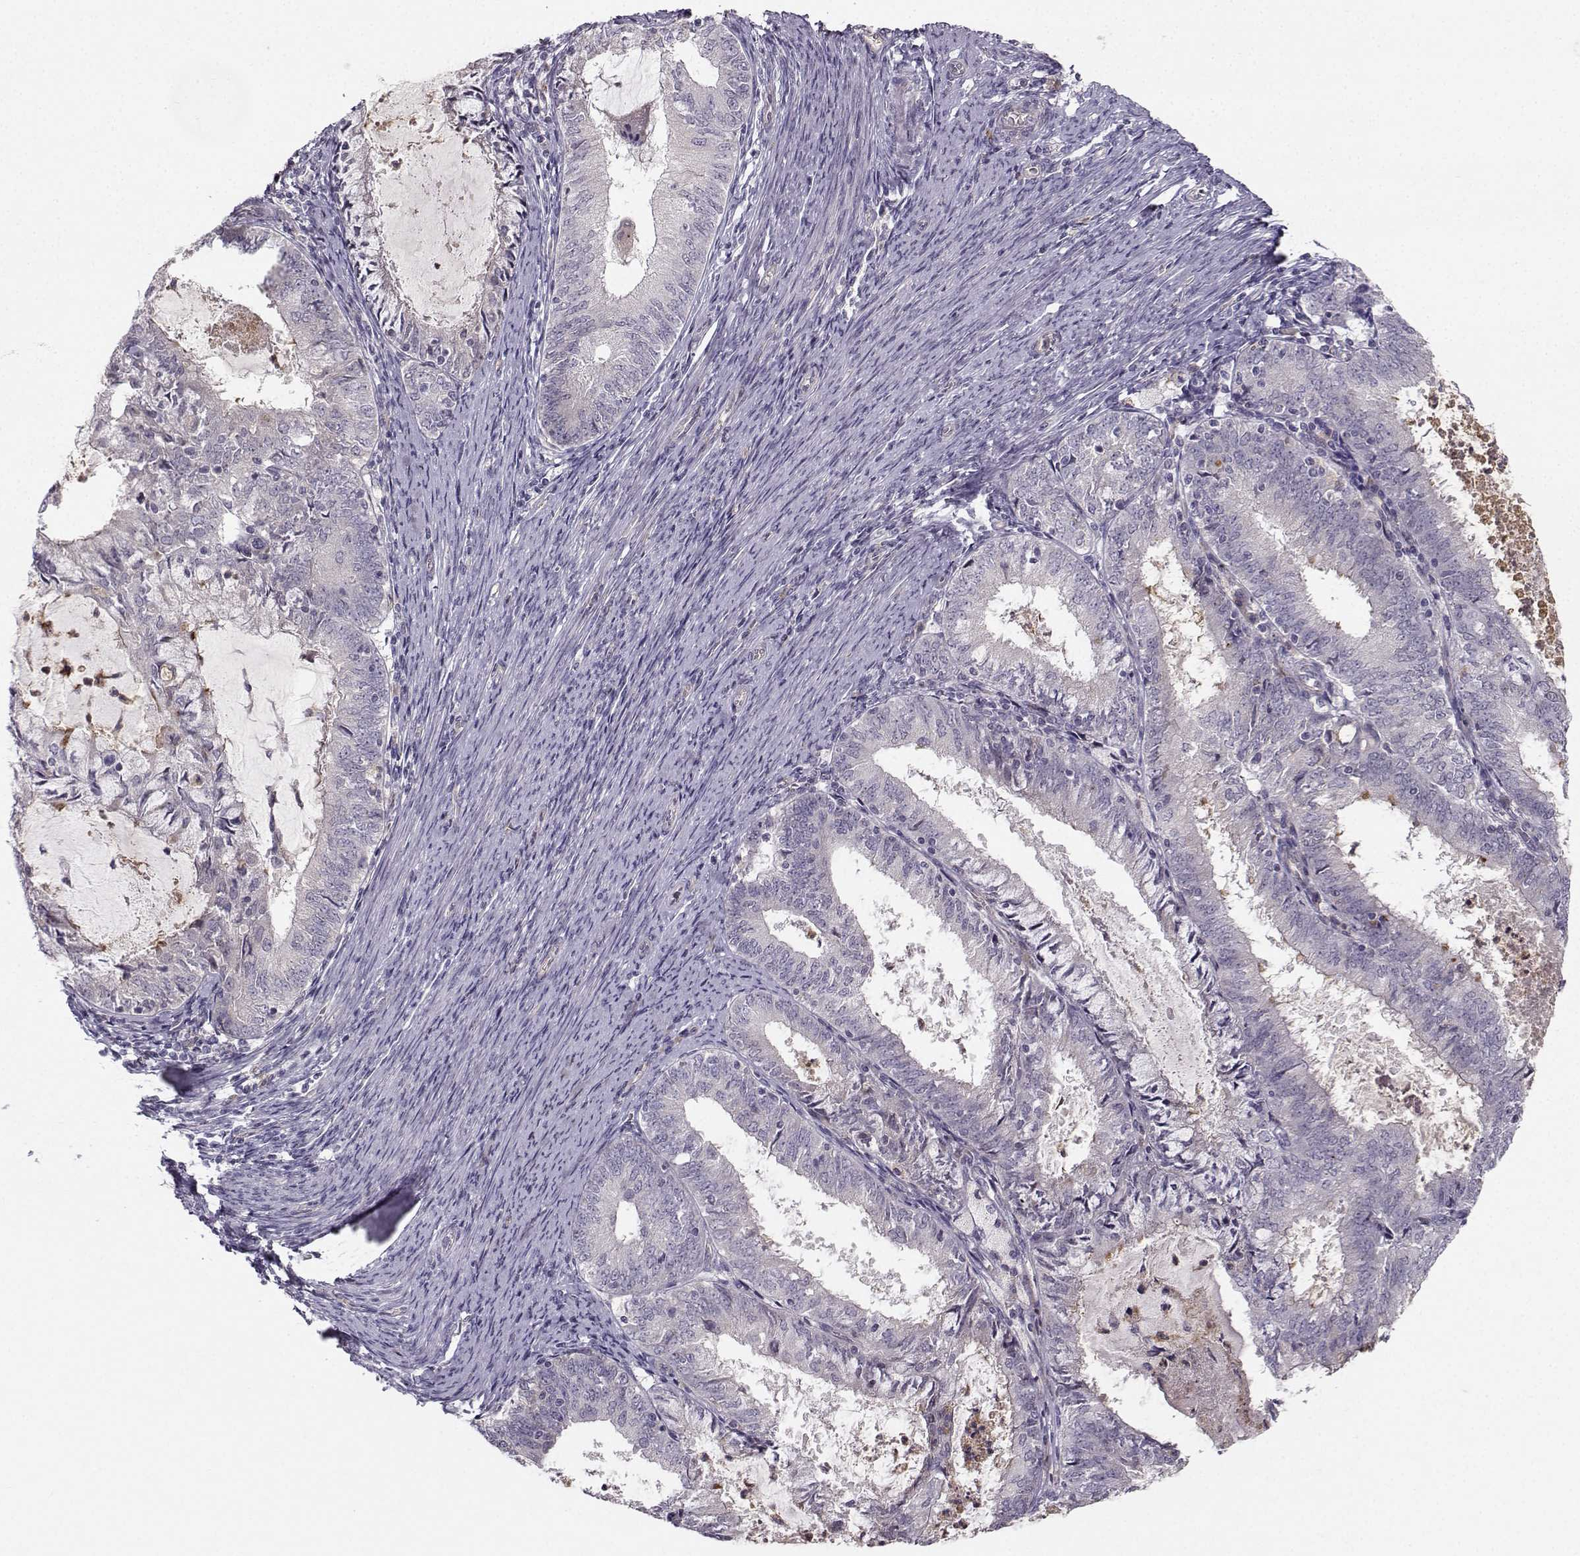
{"staining": {"intensity": "negative", "quantity": "none", "location": "none"}, "tissue": "endometrial cancer", "cell_type": "Tumor cells", "image_type": "cancer", "snomed": [{"axis": "morphology", "description": "Adenocarcinoma, NOS"}, {"axis": "topography", "description": "Endometrium"}], "caption": "DAB (3,3'-diaminobenzidine) immunohistochemical staining of human endometrial cancer demonstrates no significant expression in tumor cells. (DAB IHC, high magnification).", "gene": "OPRD1", "patient": {"sex": "female", "age": 57}}